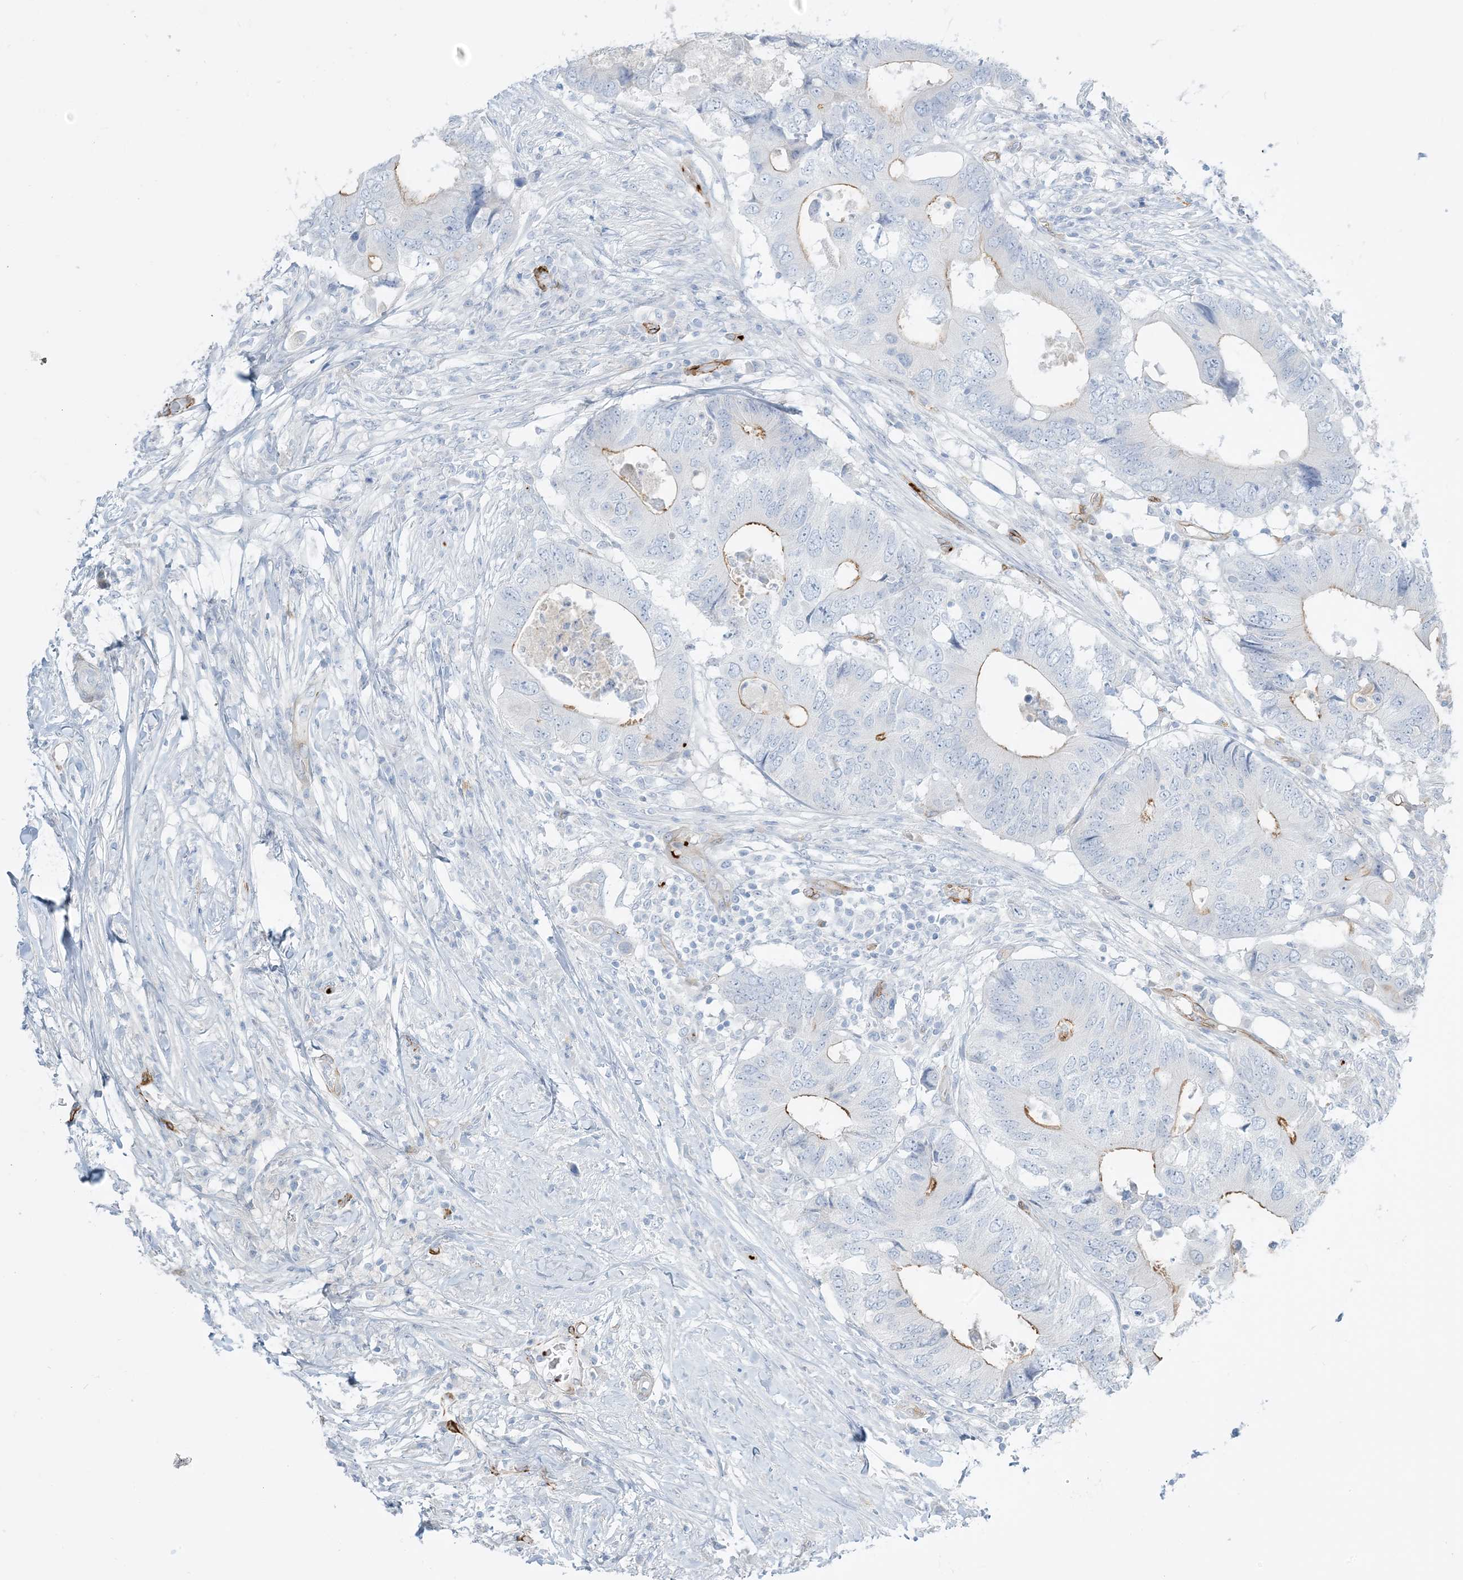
{"staining": {"intensity": "moderate", "quantity": "<25%", "location": "cytoplasmic/membranous"}, "tissue": "colorectal cancer", "cell_type": "Tumor cells", "image_type": "cancer", "snomed": [{"axis": "morphology", "description": "Adenocarcinoma, NOS"}, {"axis": "topography", "description": "Colon"}], "caption": "Tumor cells reveal moderate cytoplasmic/membranous expression in about <25% of cells in adenocarcinoma (colorectal).", "gene": "EPS8L3", "patient": {"sex": "male", "age": 71}}